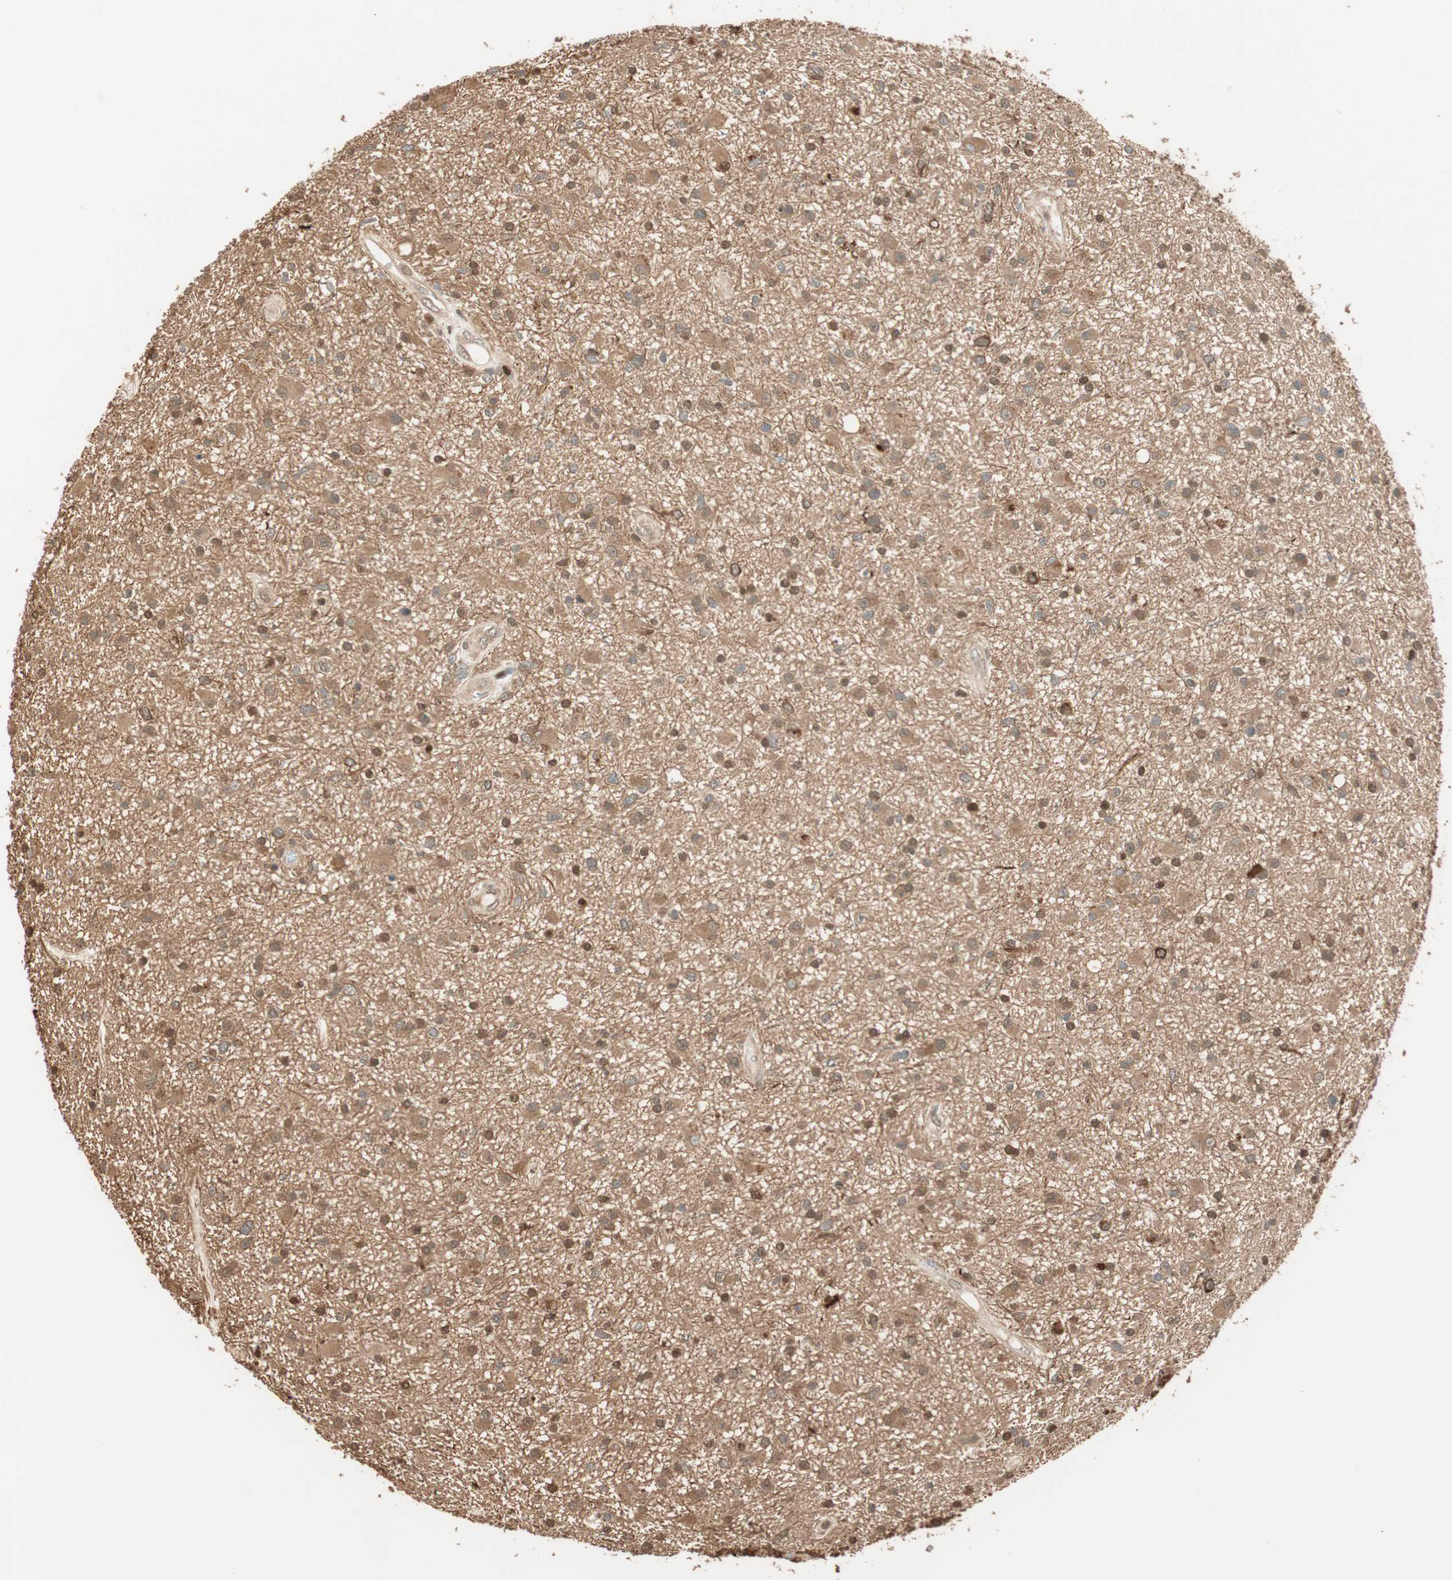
{"staining": {"intensity": "moderate", "quantity": ">75%", "location": "cytoplasmic/membranous,nuclear"}, "tissue": "glioma", "cell_type": "Tumor cells", "image_type": "cancer", "snomed": [{"axis": "morphology", "description": "Glioma, malignant, High grade"}, {"axis": "topography", "description": "Brain"}], "caption": "Moderate cytoplasmic/membranous and nuclear expression for a protein is identified in approximately >75% of tumor cells of malignant high-grade glioma using IHC.", "gene": "ZNF443", "patient": {"sex": "male", "age": 33}}